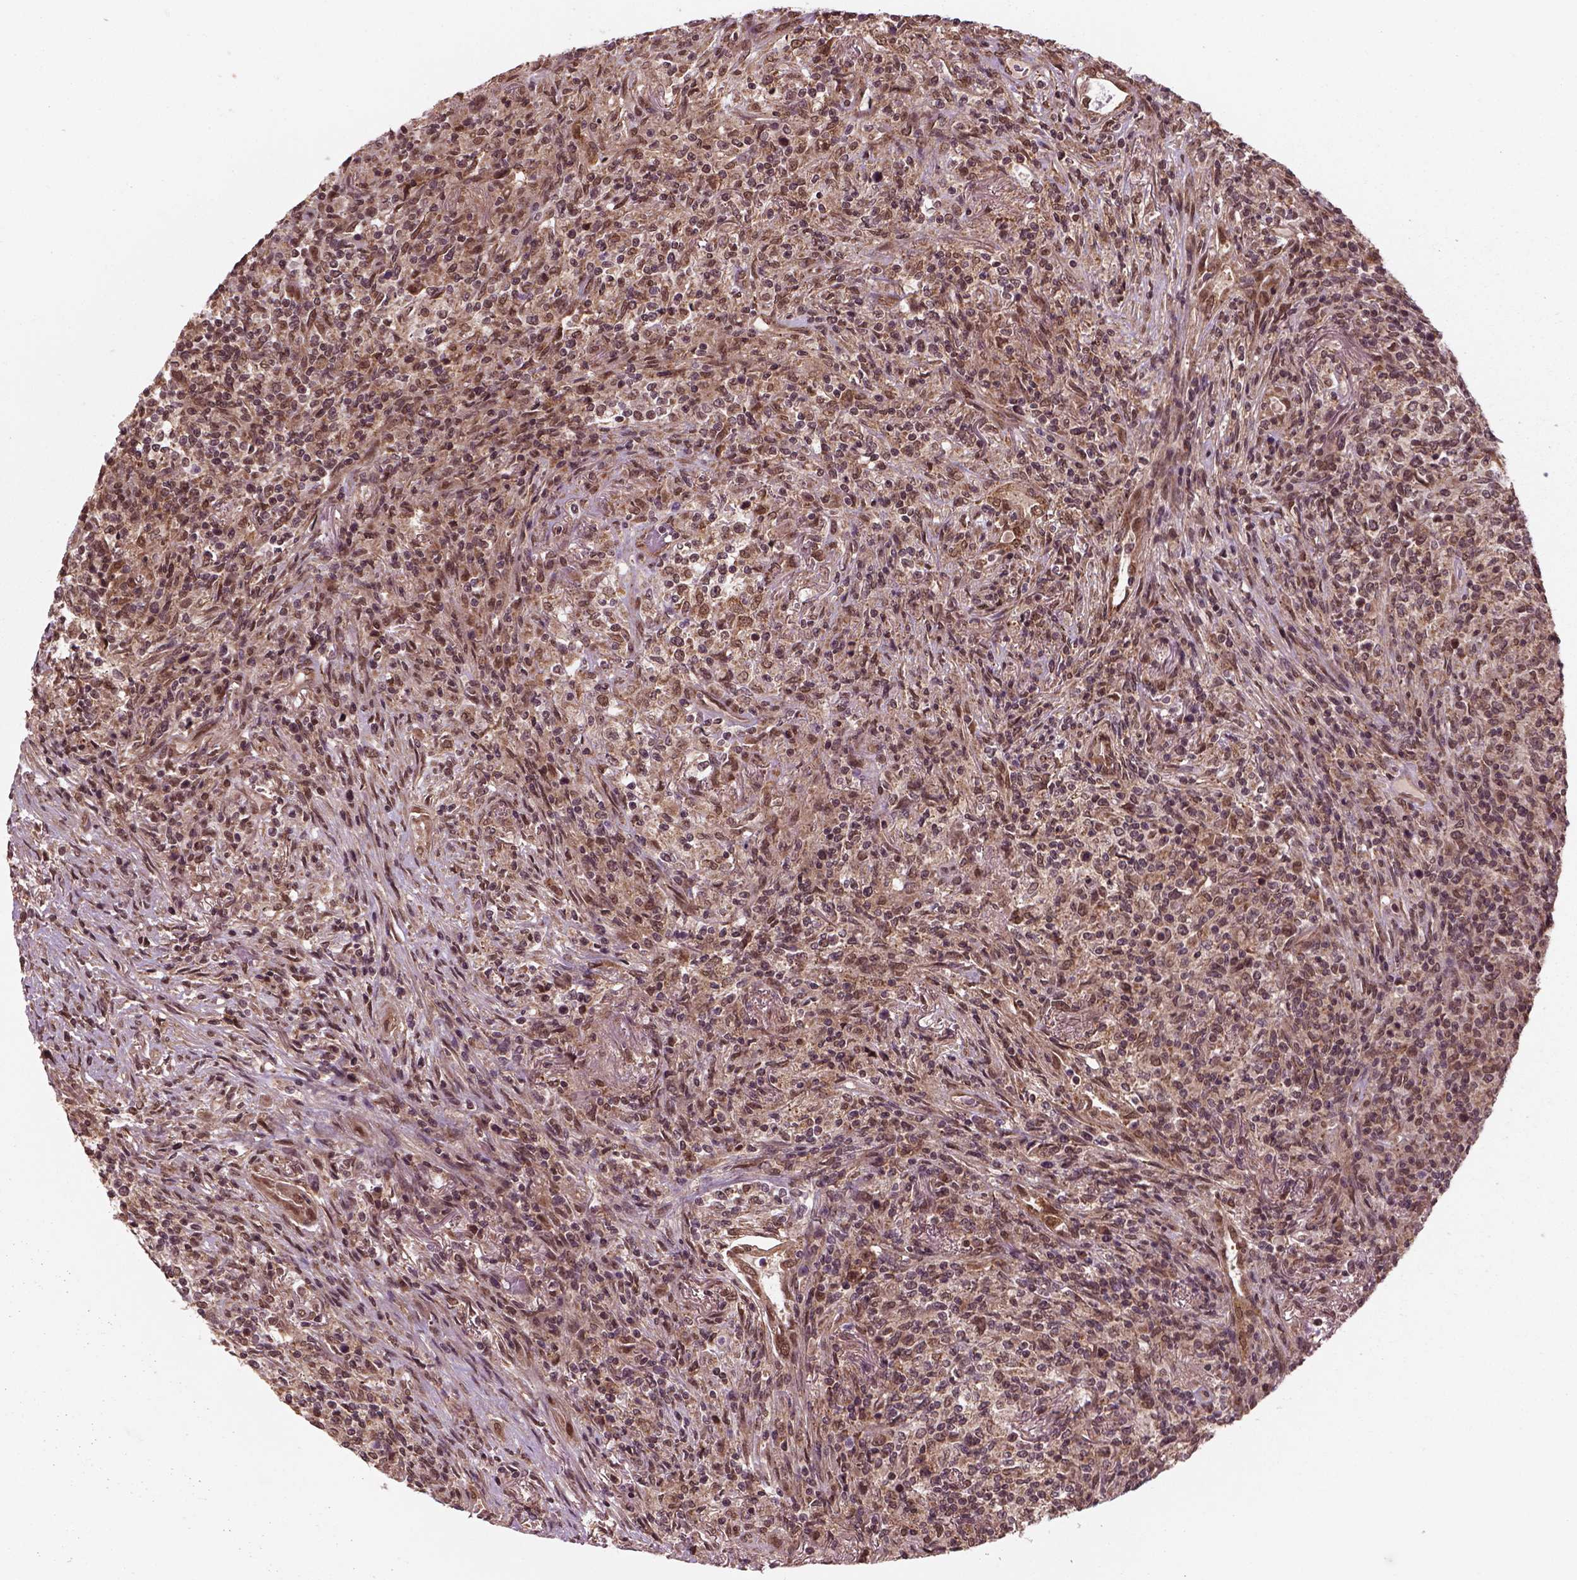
{"staining": {"intensity": "moderate", "quantity": ">75%", "location": "cytoplasmic/membranous"}, "tissue": "lymphoma", "cell_type": "Tumor cells", "image_type": "cancer", "snomed": [{"axis": "morphology", "description": "Malignant lymphoma, non-Hodgkin's type, High grade"}, {"axis": "topography", "description": "Lung"}], "caption": "Immunohistochemistry (IHC) staining of lymphoma, which exhibits medium levels of moderate cytoplasmic/membranous expression in about >75% of tumor cells indicating moderate cytoplasmic/membranous protein positivity. The staining was performed using DAB (brown) for protein detection and nuclei were counterstained in hematoxylin (blue).", "gene": "NUDT9", "patient": {"sex": "male", "age": 79}}